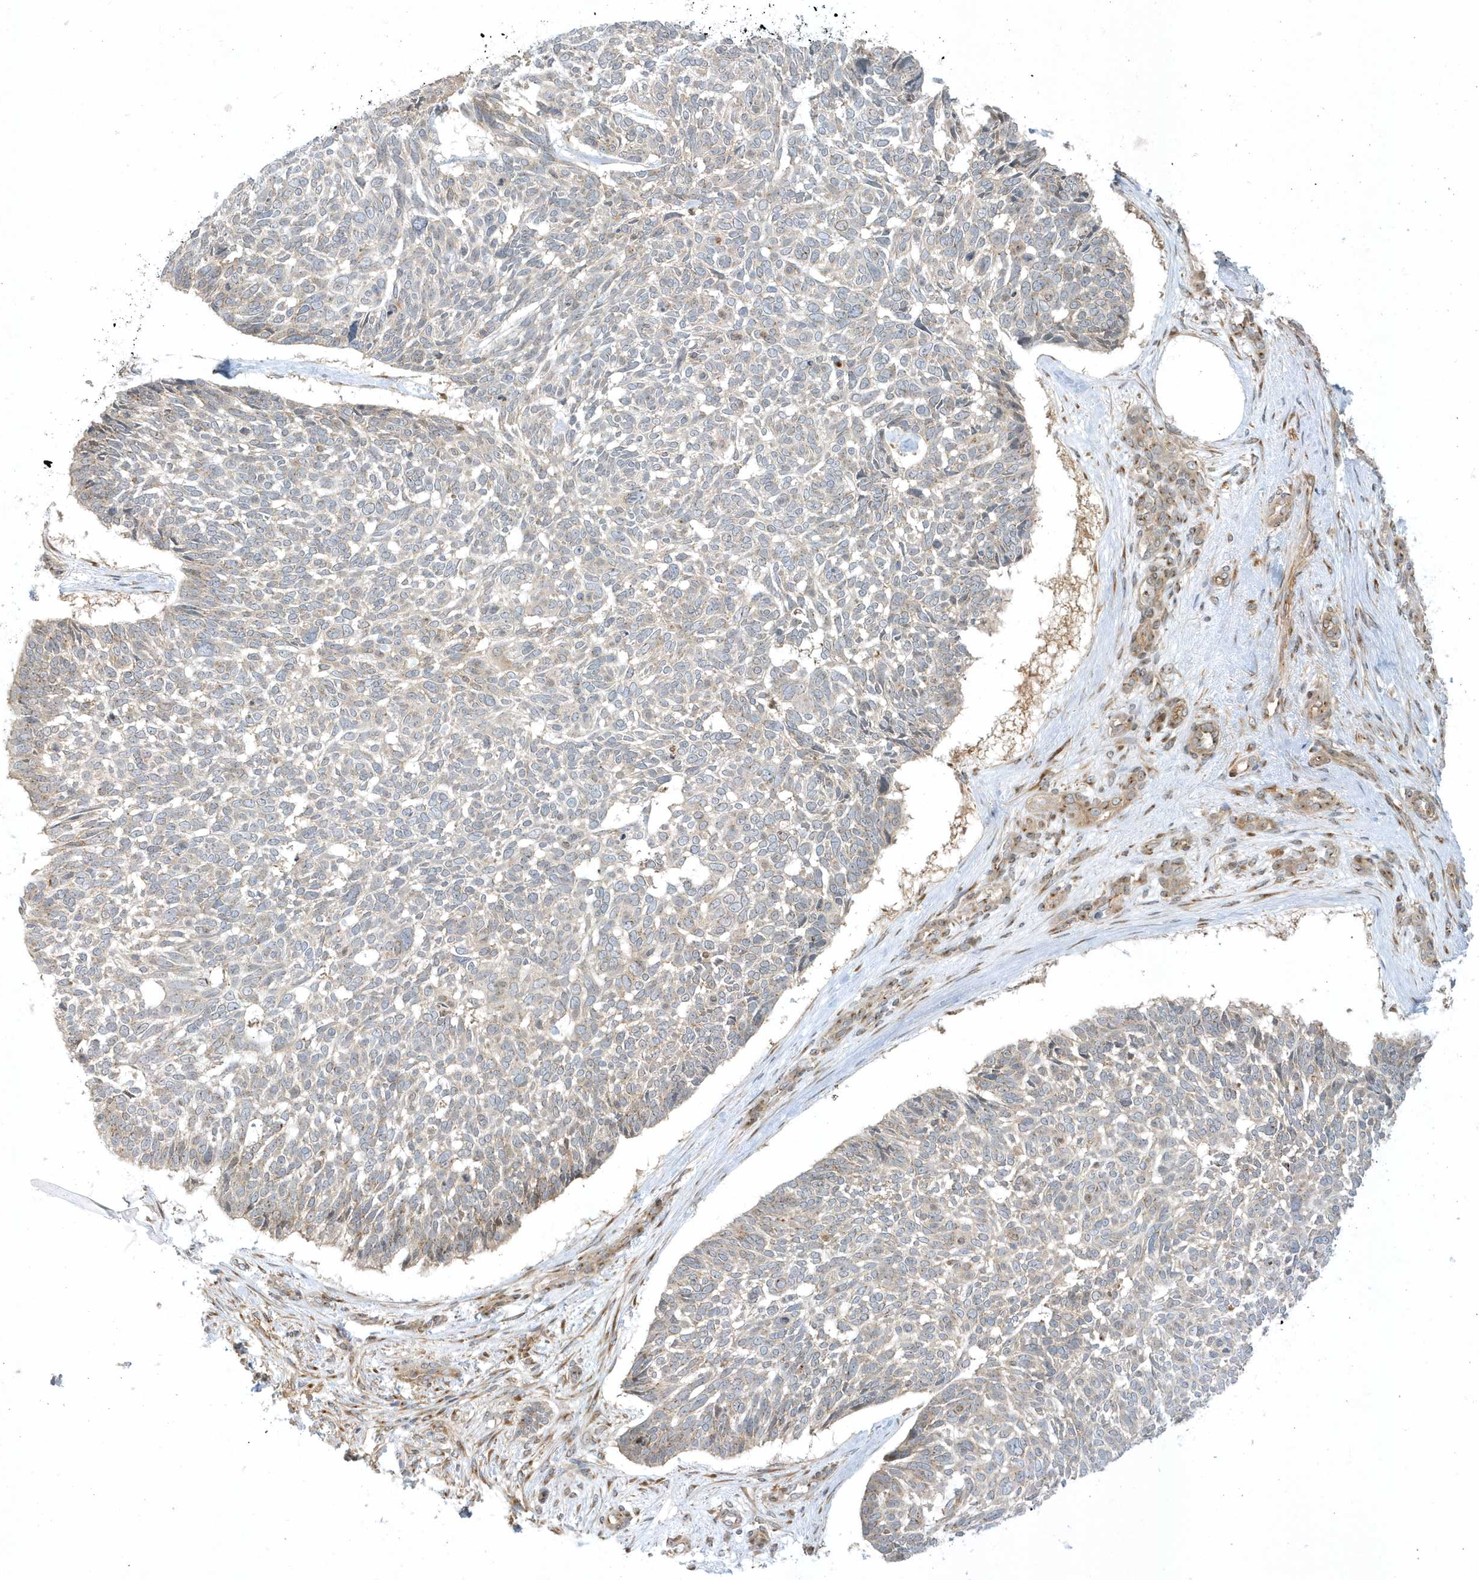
{"staining": {"intensity": "weak", "quantity": "<25%", "location": "cytoplasmic/membranous"}, "tissue": "skin cancer", "cell_type": "Tumor cells", "image_type": "cancer", "snomed": [{"axis": "morphology", "description": "Basal cell carcinoma"}, {"axis": "topography", "description": "Skin"}], "caption": "There is no significant staining in tumor cells of basal cell carcinoma (skin).", "gene": "RPP40", "patient": {"sex": "male", "age": 88}}